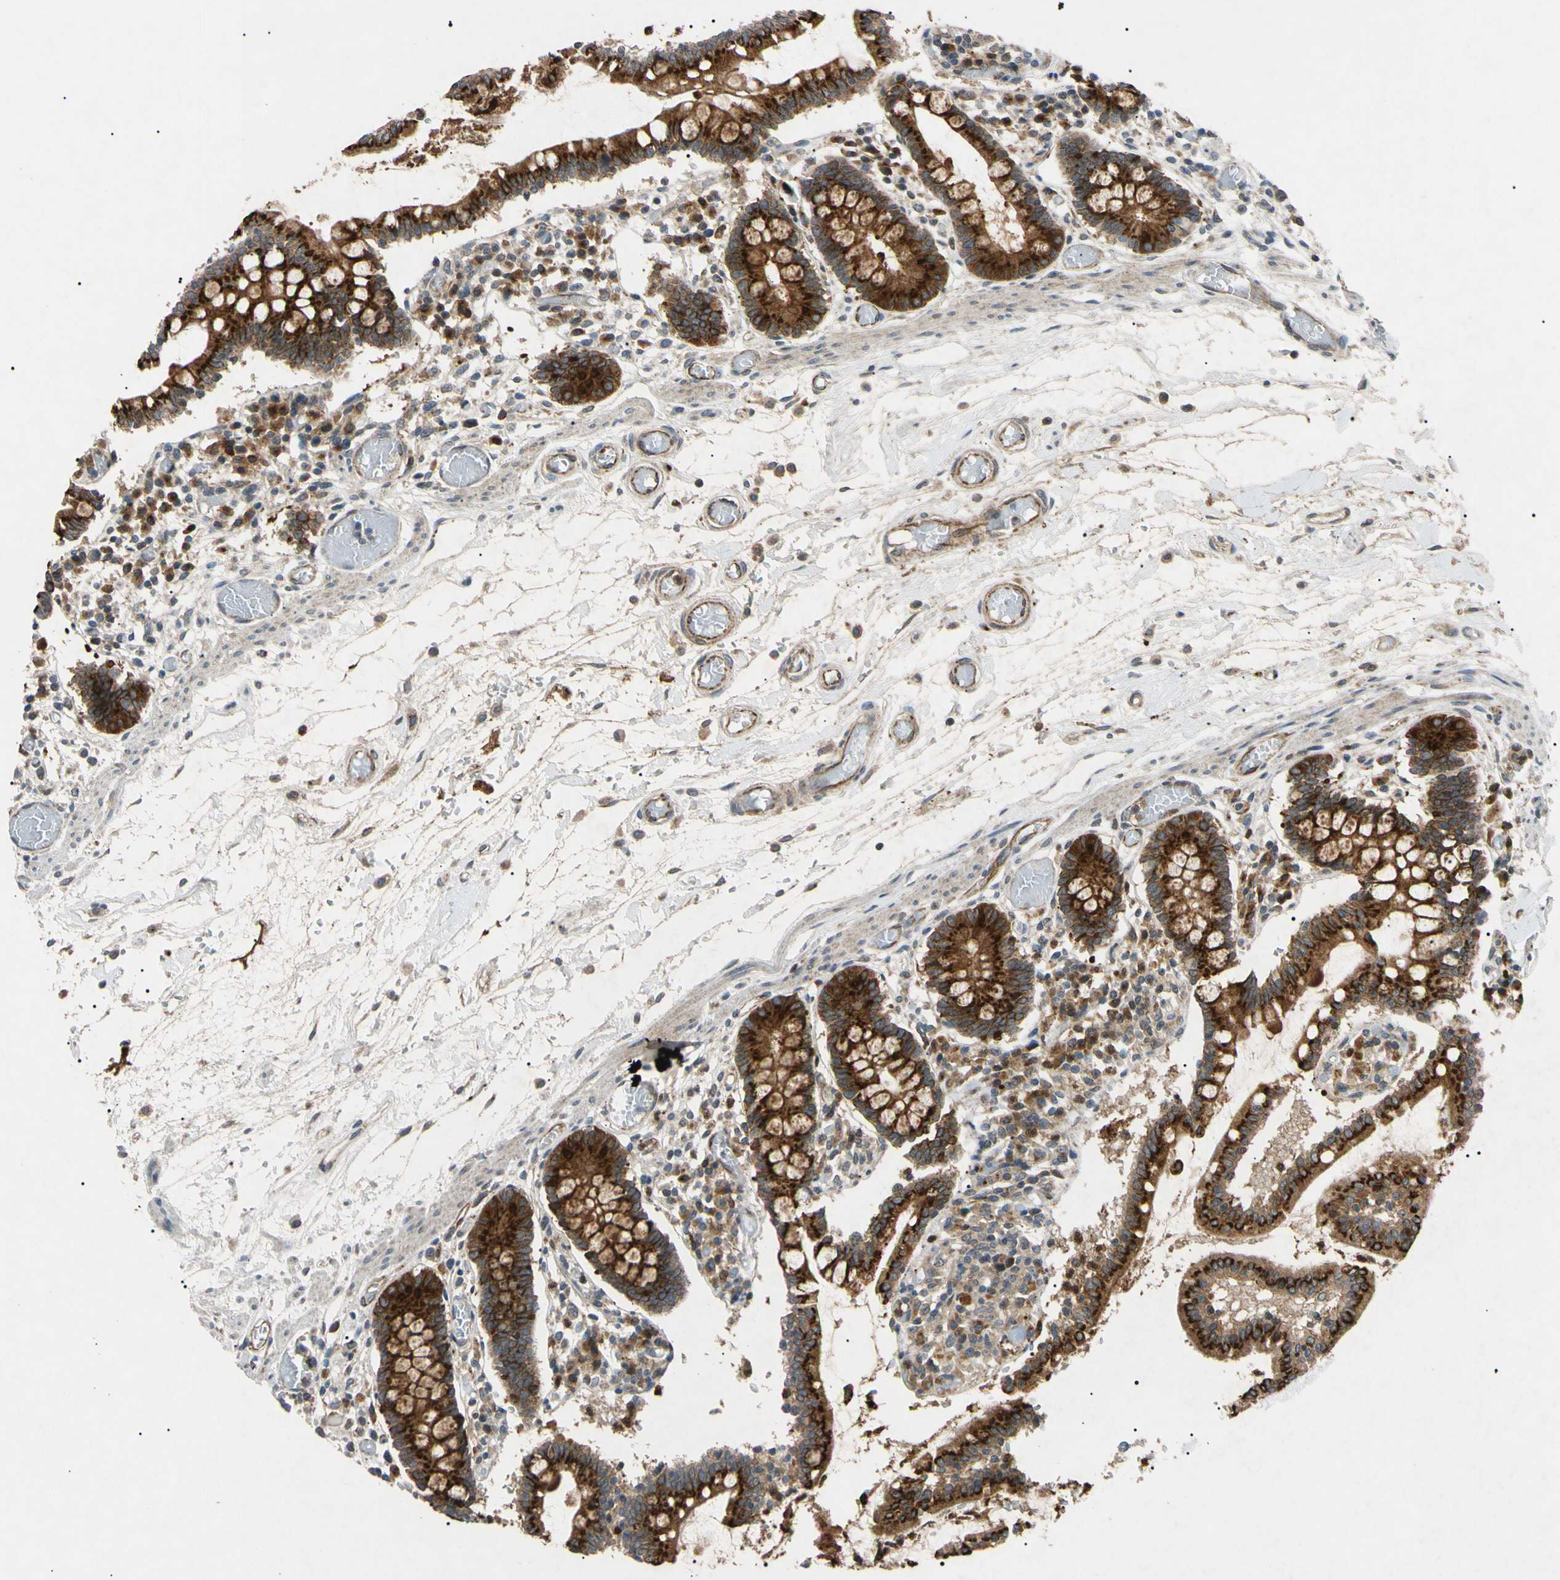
{"staining": {"intensity": "strong", "quantity": ">75%", "location": "cytoplasmic/membranous"}, "tissue": "small intestine", "cell_type": "Glandular cells", "image_type": "normal", "snomed": [{"axis": "morphology", "description": "Normal tissue, NOS"}, {"axis": "topography", "description": "Small intestine"}], "caption": "Human small intestine stained for a protein (brown) shows strong cytoplasmic/membranous positive positivity in about >75% of glandular cells.", "gene": "TUBB4A", "patient": {"sex": "female", "age": 61}}